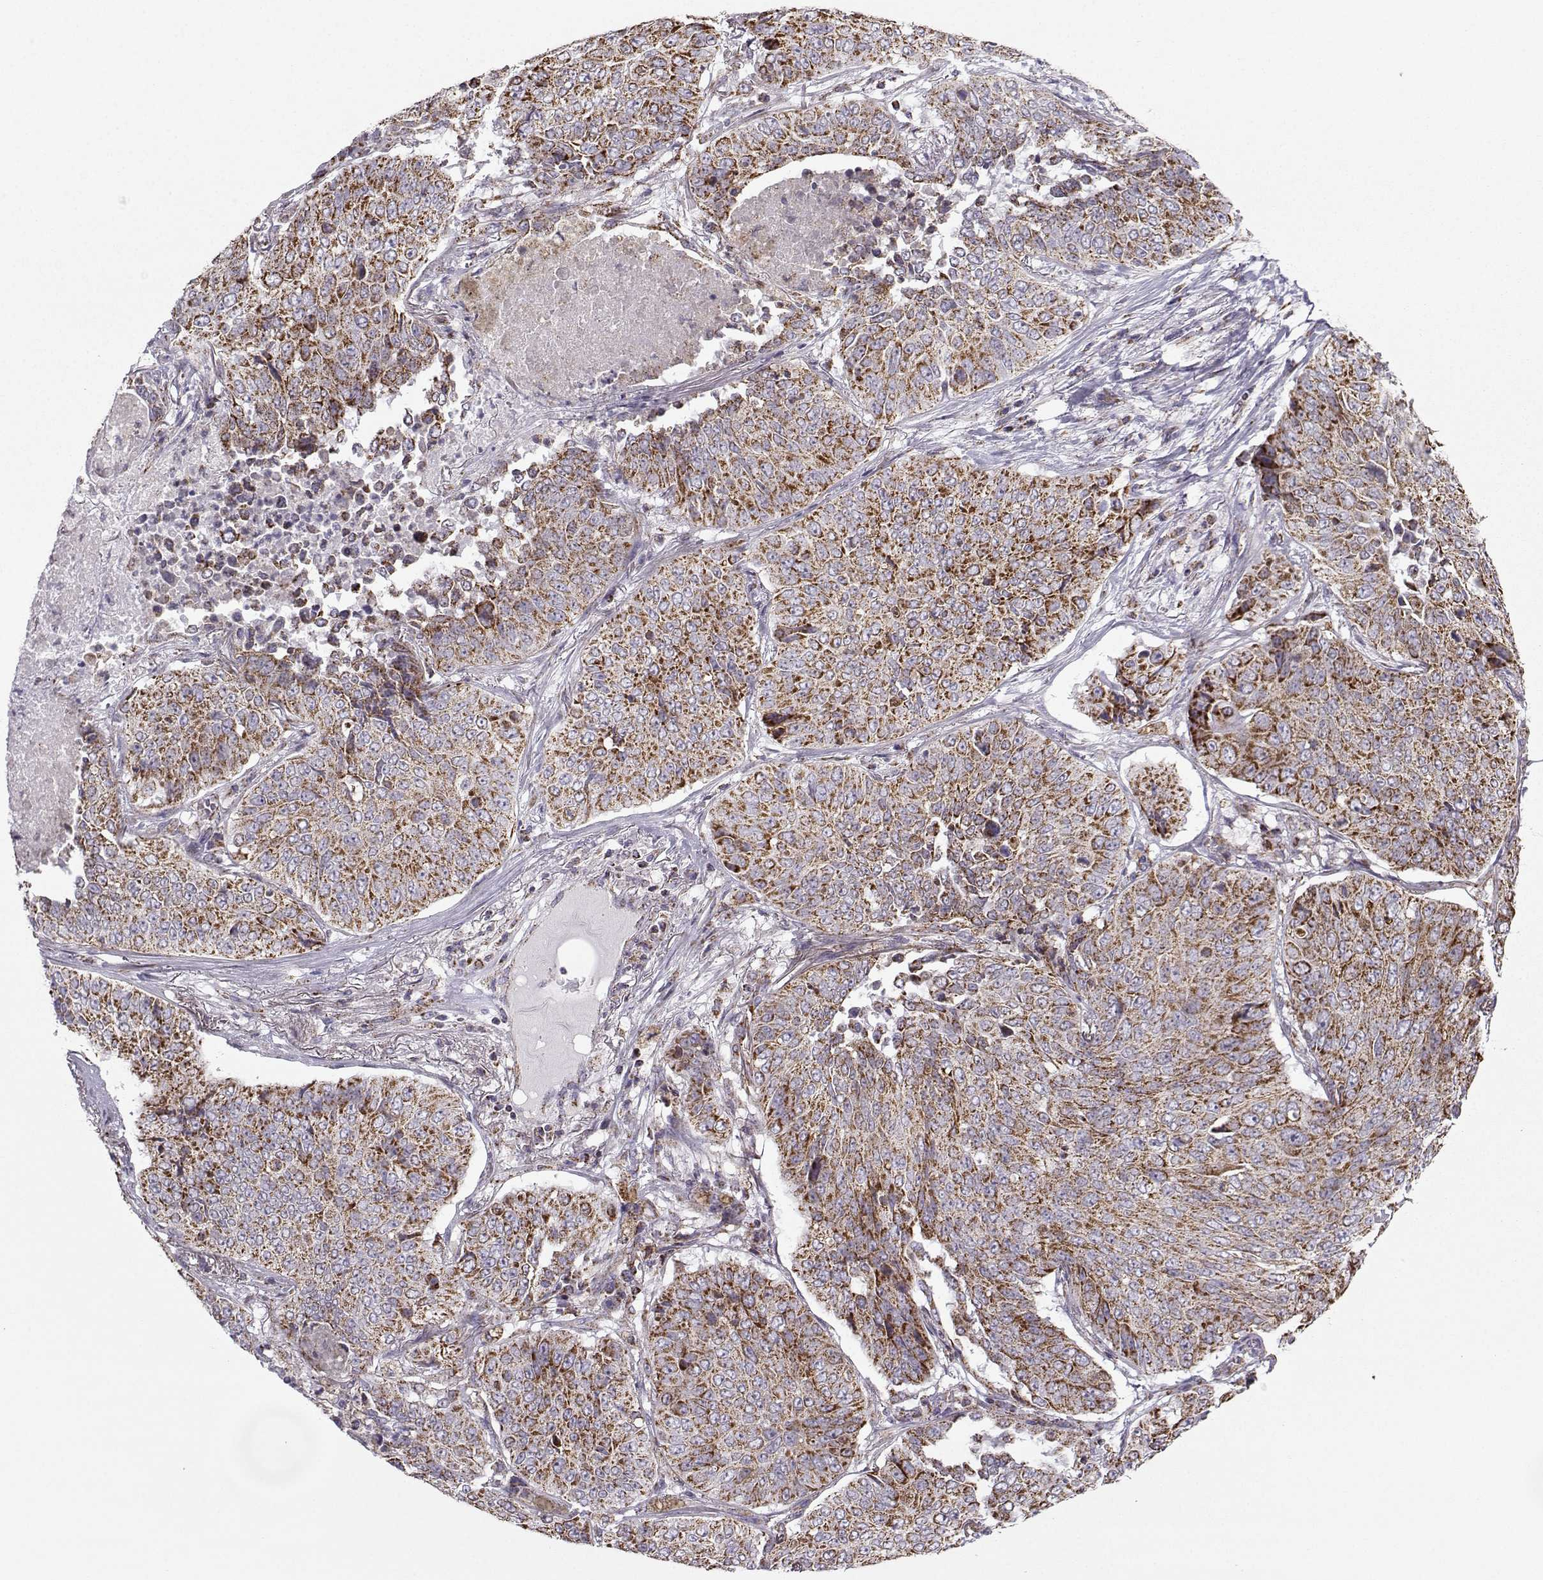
{"staining": {"intensity": "strong", "quantity": ">75%", "location": "cytoplasmic/membranous"}, "tissue": "lung cancer", "cell_type": "Tumor cells", "image_type": "cancer", "snomed": [{"axis": "morphology", "description": "Normal tissue, NOS"}, {"axis": "morphology", "description": "Squamous cell carcinoma, NOS"}, {"axis": "topography", "description": "Bronchus"}, {"axis": "topography", "description": "Lung"}], "caption": "Lung cancer tissue exhibits strong cytoplasmic/membranous positivity in about >75% of tumor cells, visualized by immunohistochemistry.", "gene": "NECAB3", "patient": {"sex": "male", "age": 64}}